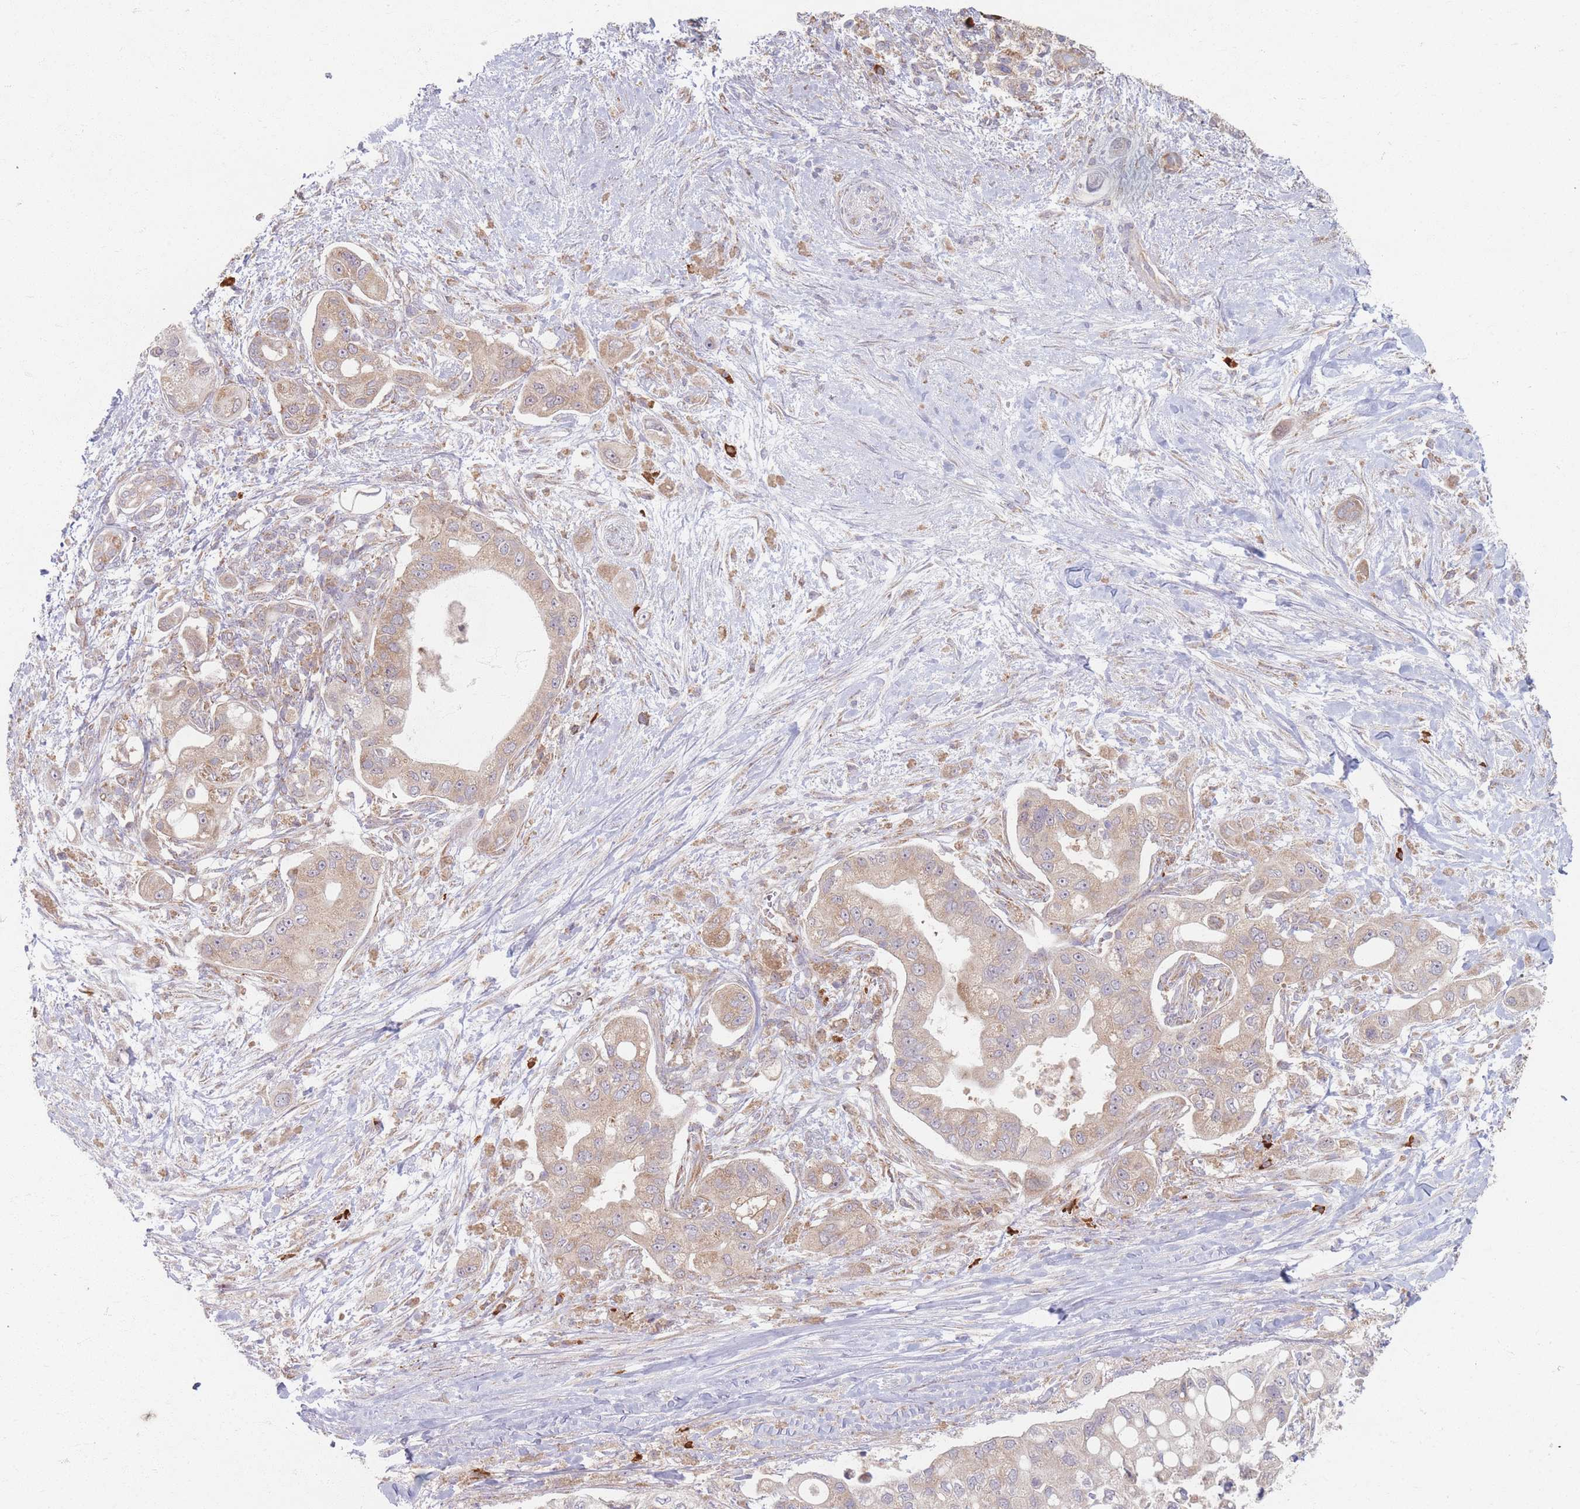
{"staining": {"intensity": "weak", "quantity": ">75%", "location": "cytoplasmic/membranous"}, "tissue": "pancreatic cancer", "cell_type": "Tumor cells", "image_type": "cancer", "snomed": [{"axis": "morphology", "description": "Adenocarcinoma, NOS"}, {"axis": "topography", "description": "Pancreas"}], "caption": "This image displays immunohistochemistry (IHC) staining of human pancreatic adenocarcinoma, with low weak cytoplasmic/membranous staining in approximately >75% of tumor cells.", "gene": "SMIM14", "patient": {"sex": "male", "age": 57}}